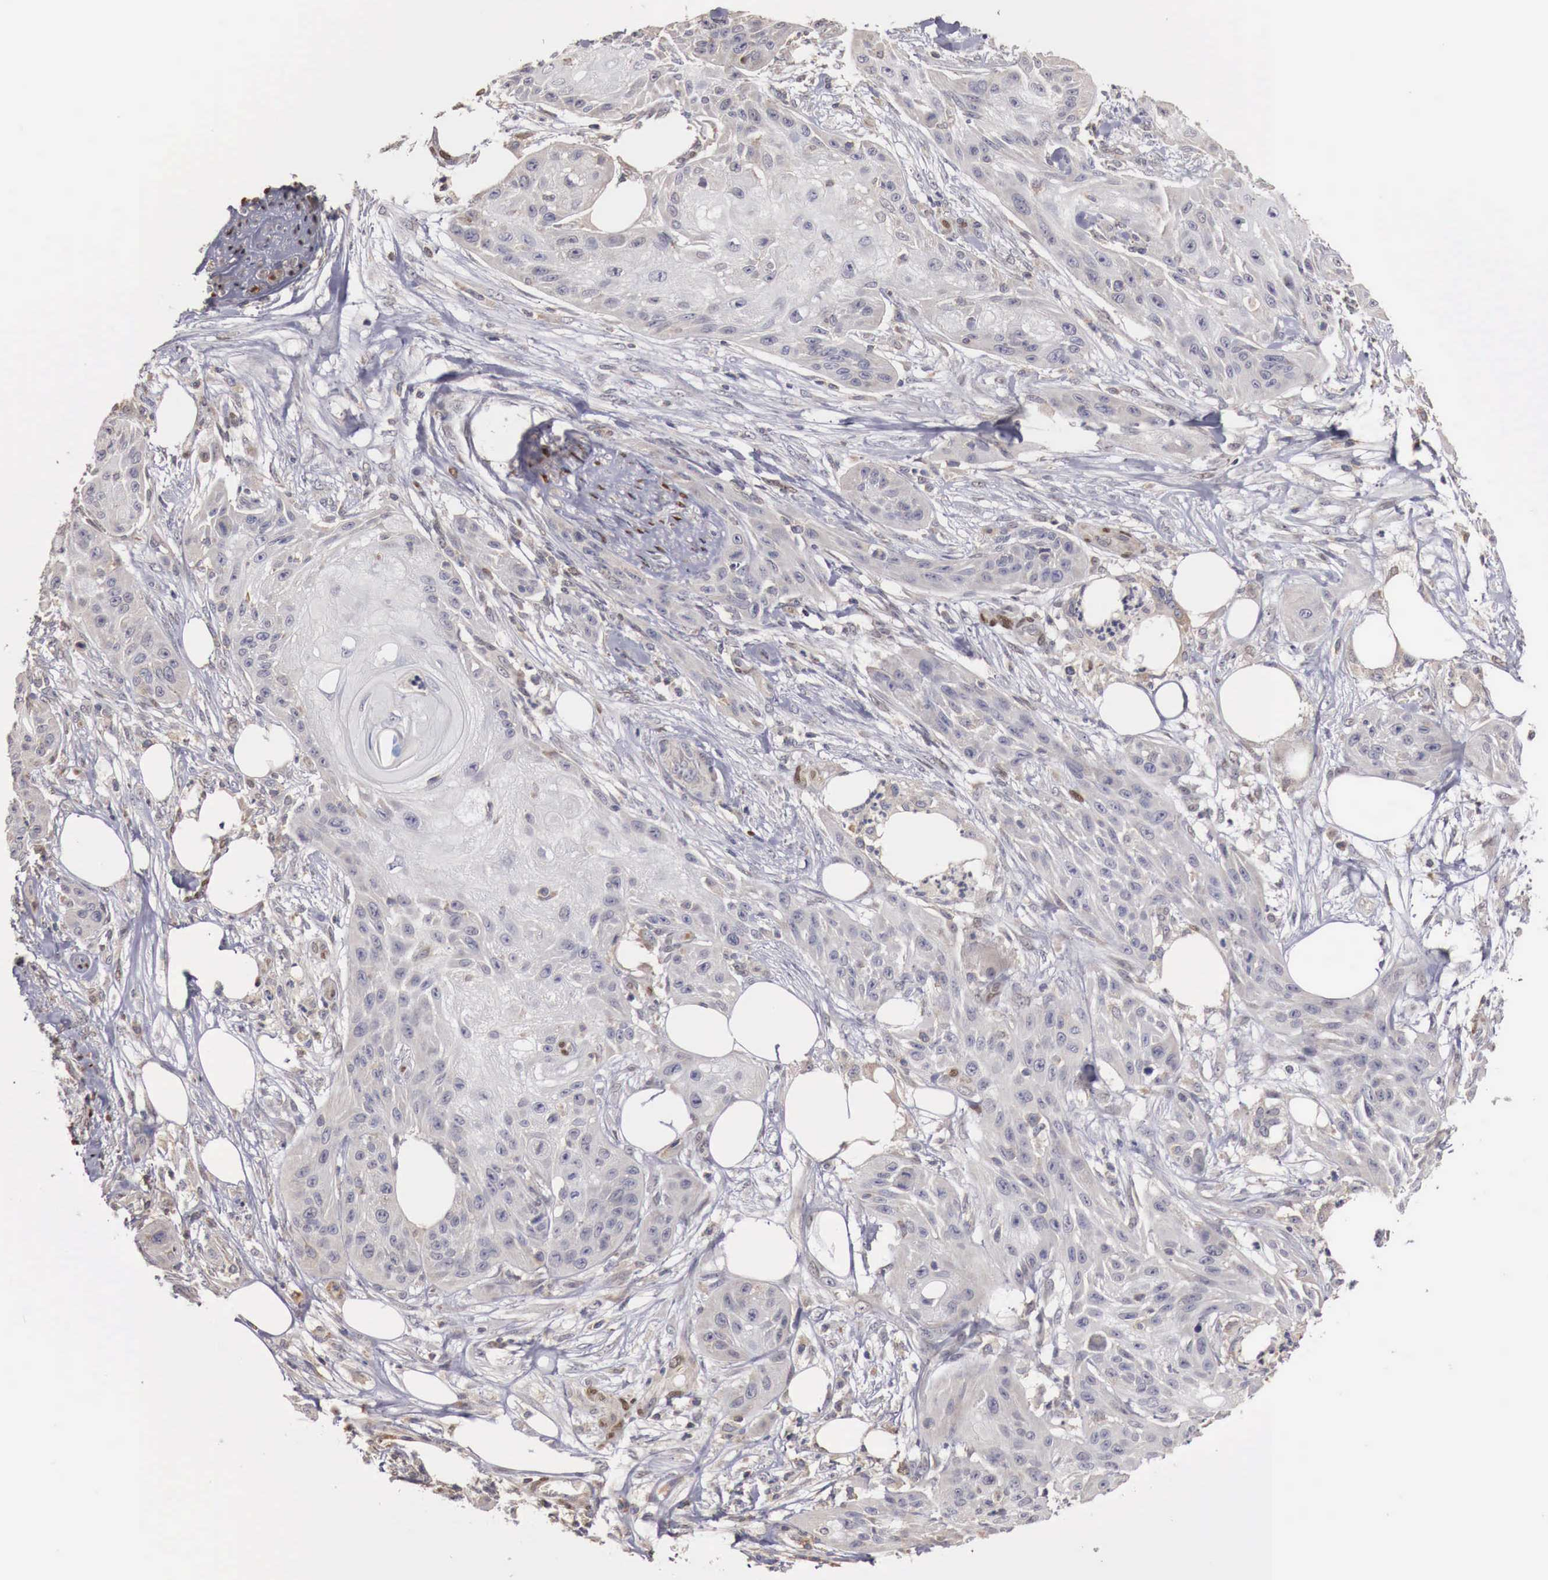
{"staining": {"intensity": "negative", "quantity": "none", "location": "none"}, "tissue": "skin cancer", "cell_type": "Tumor cells", "image_type": "cancer", "snomed": [{"axis": "morphology", "description": "Squamous cell carcinoma, NOS"}, {"axis": "topography", "description": "Skin"}], "caption": "Tumor cells show no significant protein expression in skin cancer.", "gene": "KHDRBS2", "patient": {"sex": "female", "age": 88}}